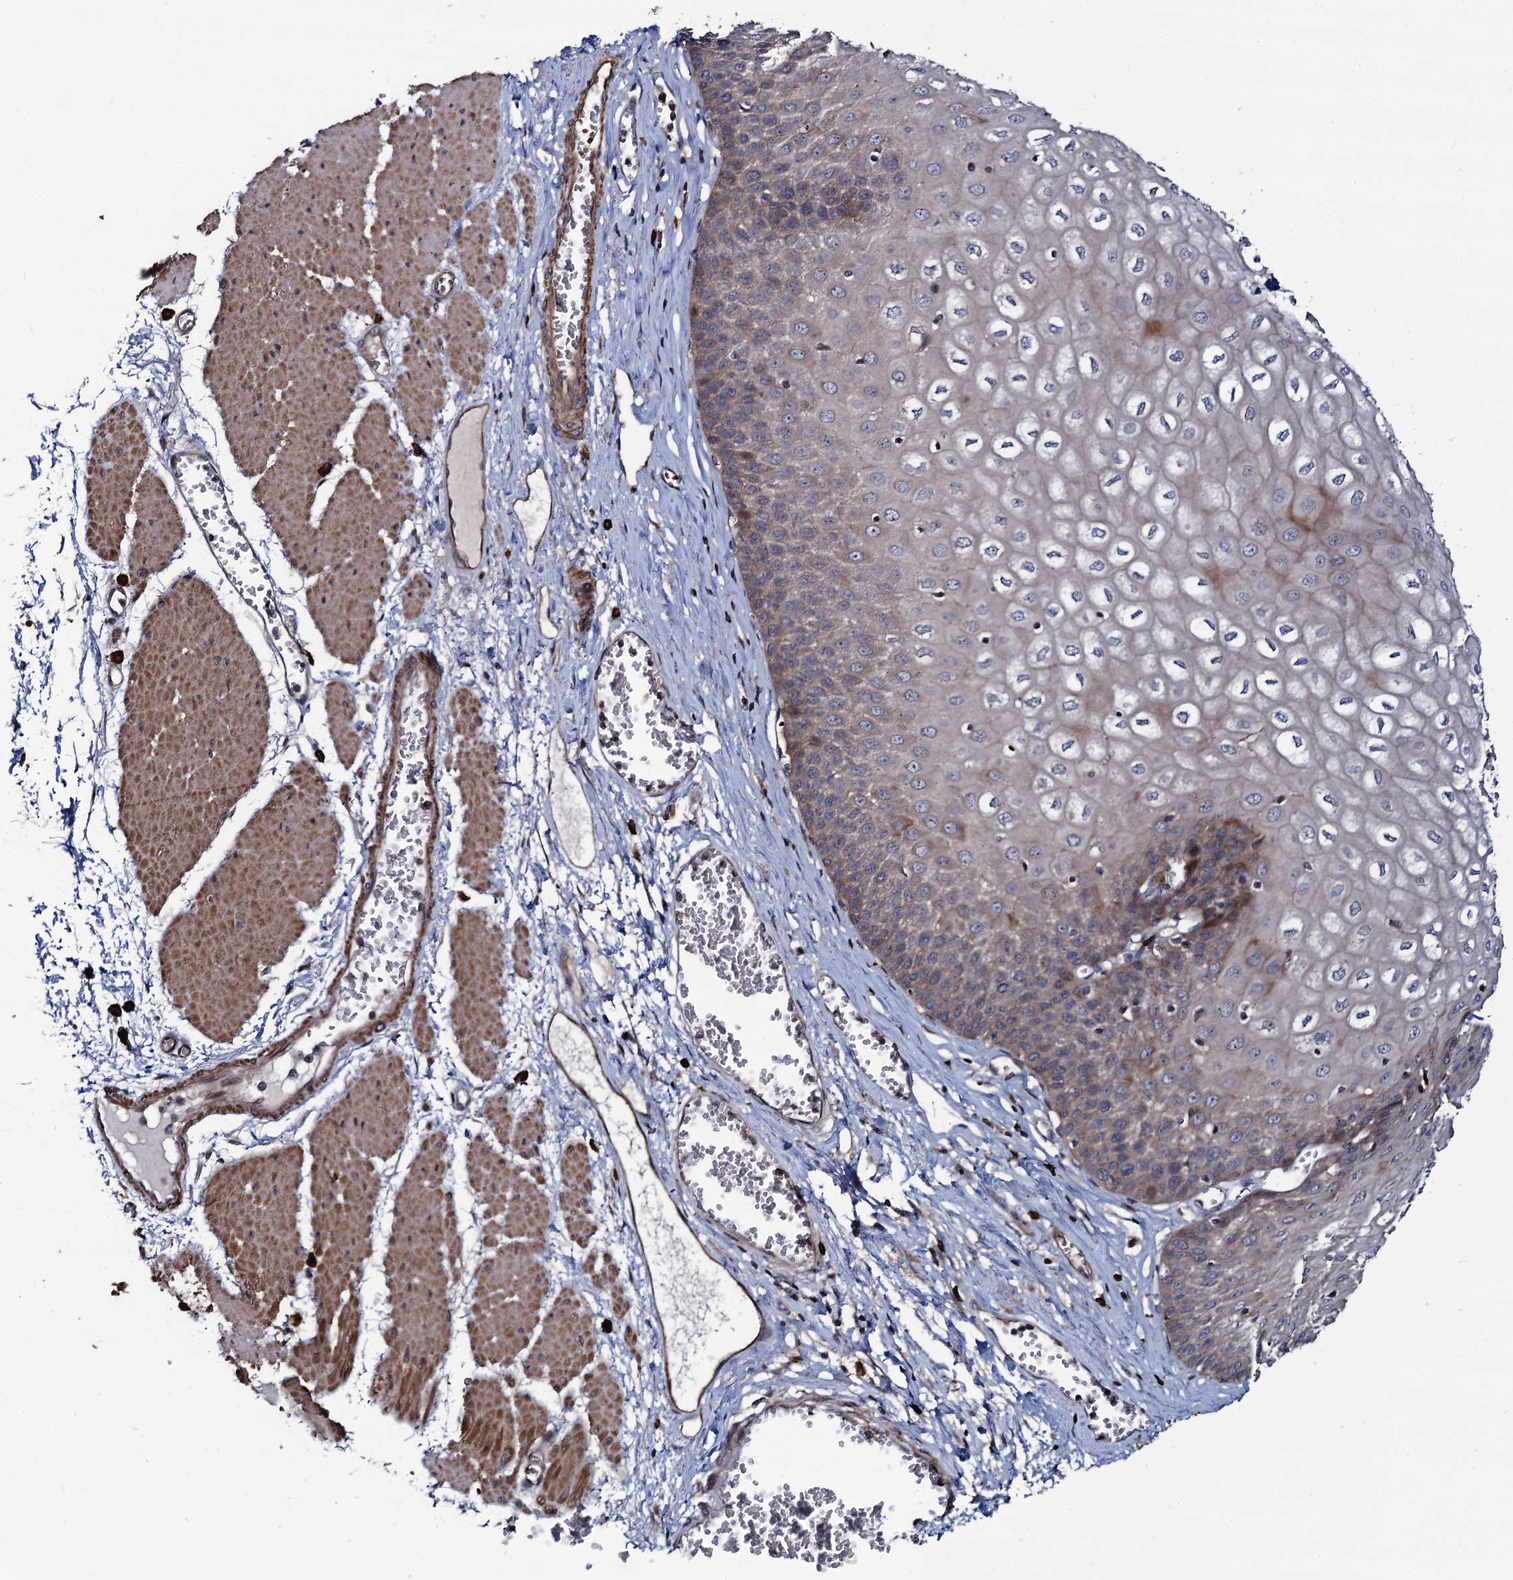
{"staining": {"intensity": "moderate", "quantity": "25%-75%", "location": "cytoplasmic/membranous"}, "tissue": "esophagus", "cell_type": "Squamous epithelial cells", "image_type": "normal", "snomed": [{"axis": "morphology", "description": "Normal tissue, NOS"}, {"axis": "topography", "description": "Esophagus"}], "caption": "Esophagus stained with DAB immunohistochemistry (IHC) demonstrates medium levels of moderate cytoplasmic/membranous staining in about 25%-75% of squamous epithelial cells.", "gene": "KXD1", "patient": {"sex": "male", "age": 60}}